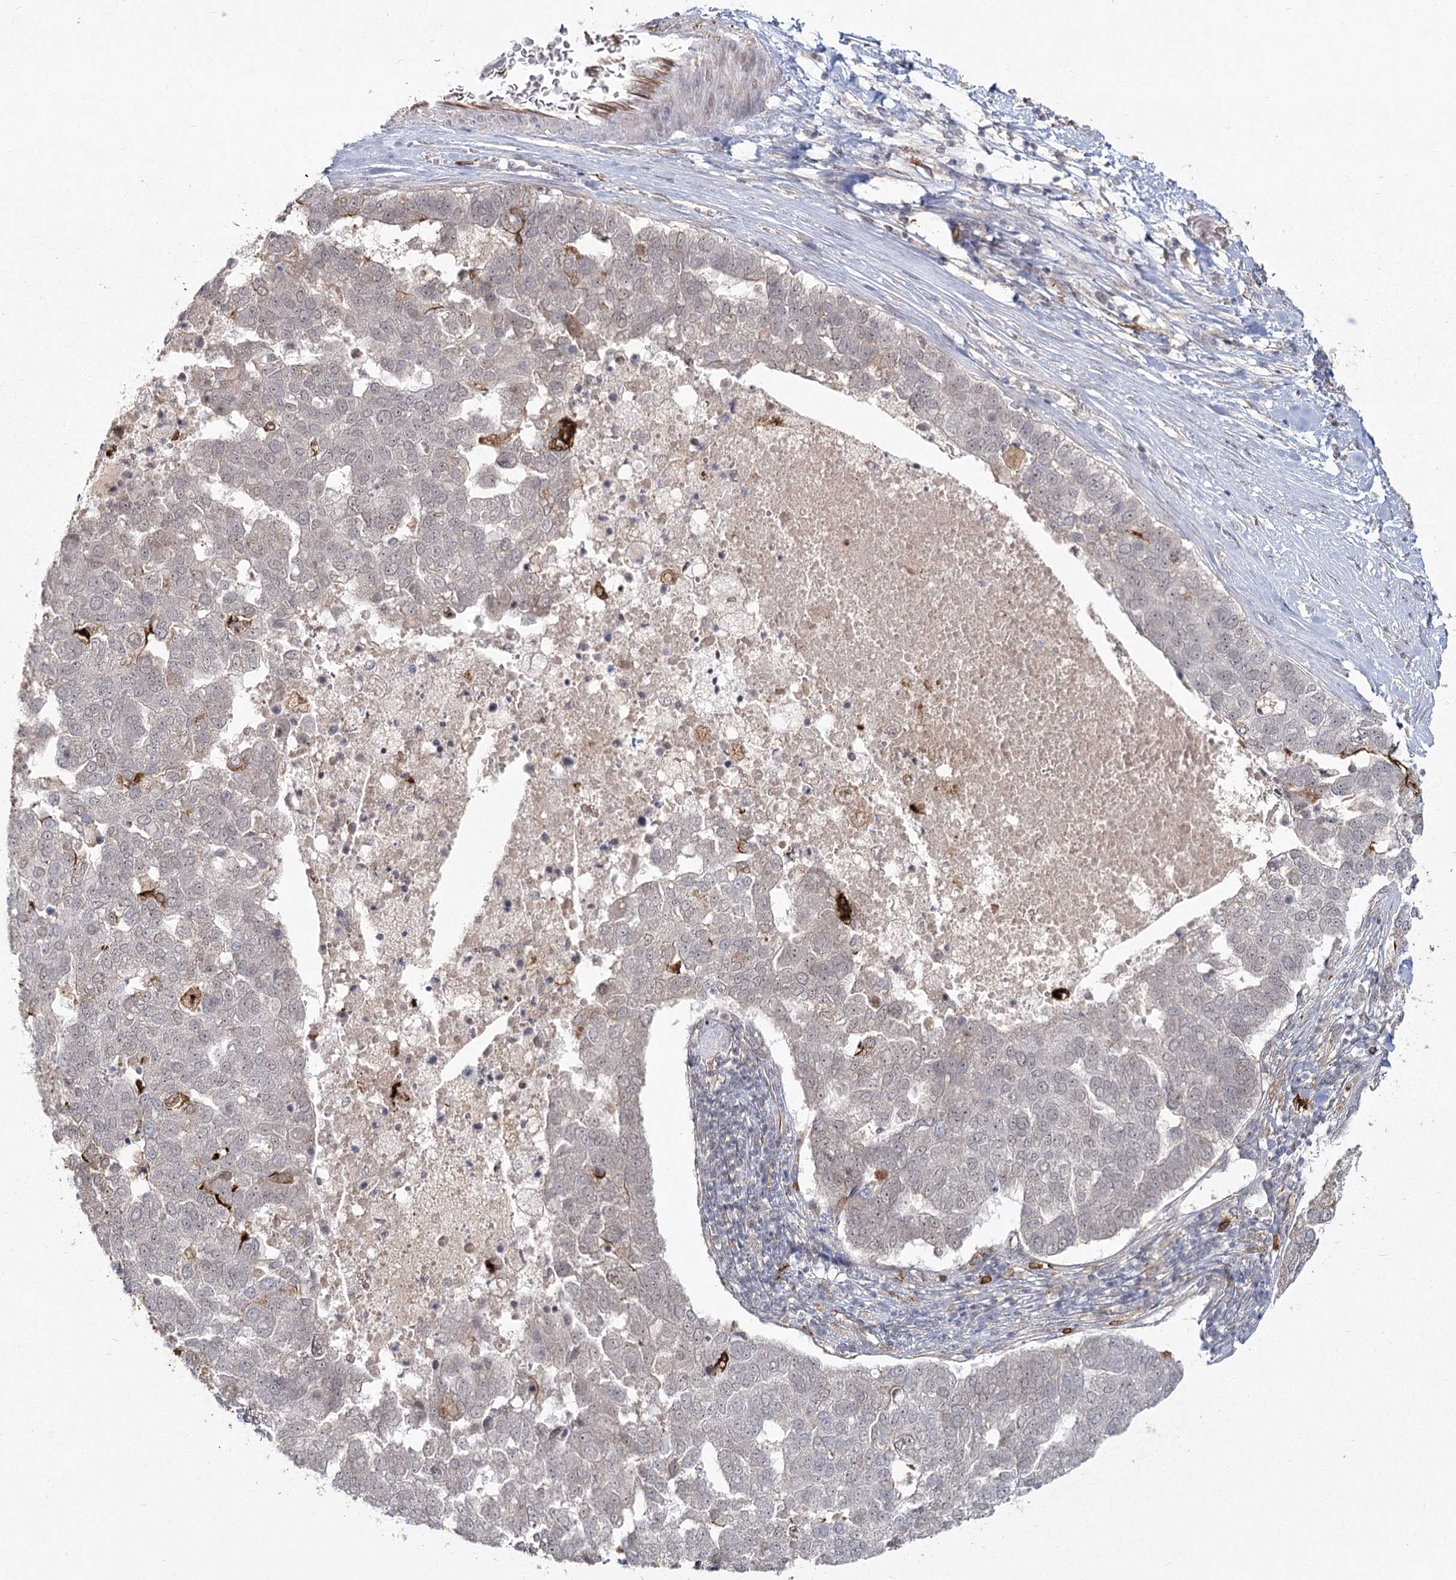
{"staining": {"intensity": "negative", "quantity": "none", "location": "none"}, "tissue": "pancreatic cancer", "cell_type": "Tumor cells", "image_type": "cancer", "snomed": [{"axis": "morphology", "description": "Adenocarcinoma, NOS"}, {"axis": "topography", "description": "Pancreas"}], "caption": "Tumor cells show no significant positivity in pancreatic cancer.", "gene": "AP2M1", "patient": {"sex": "female", "age": 61}}